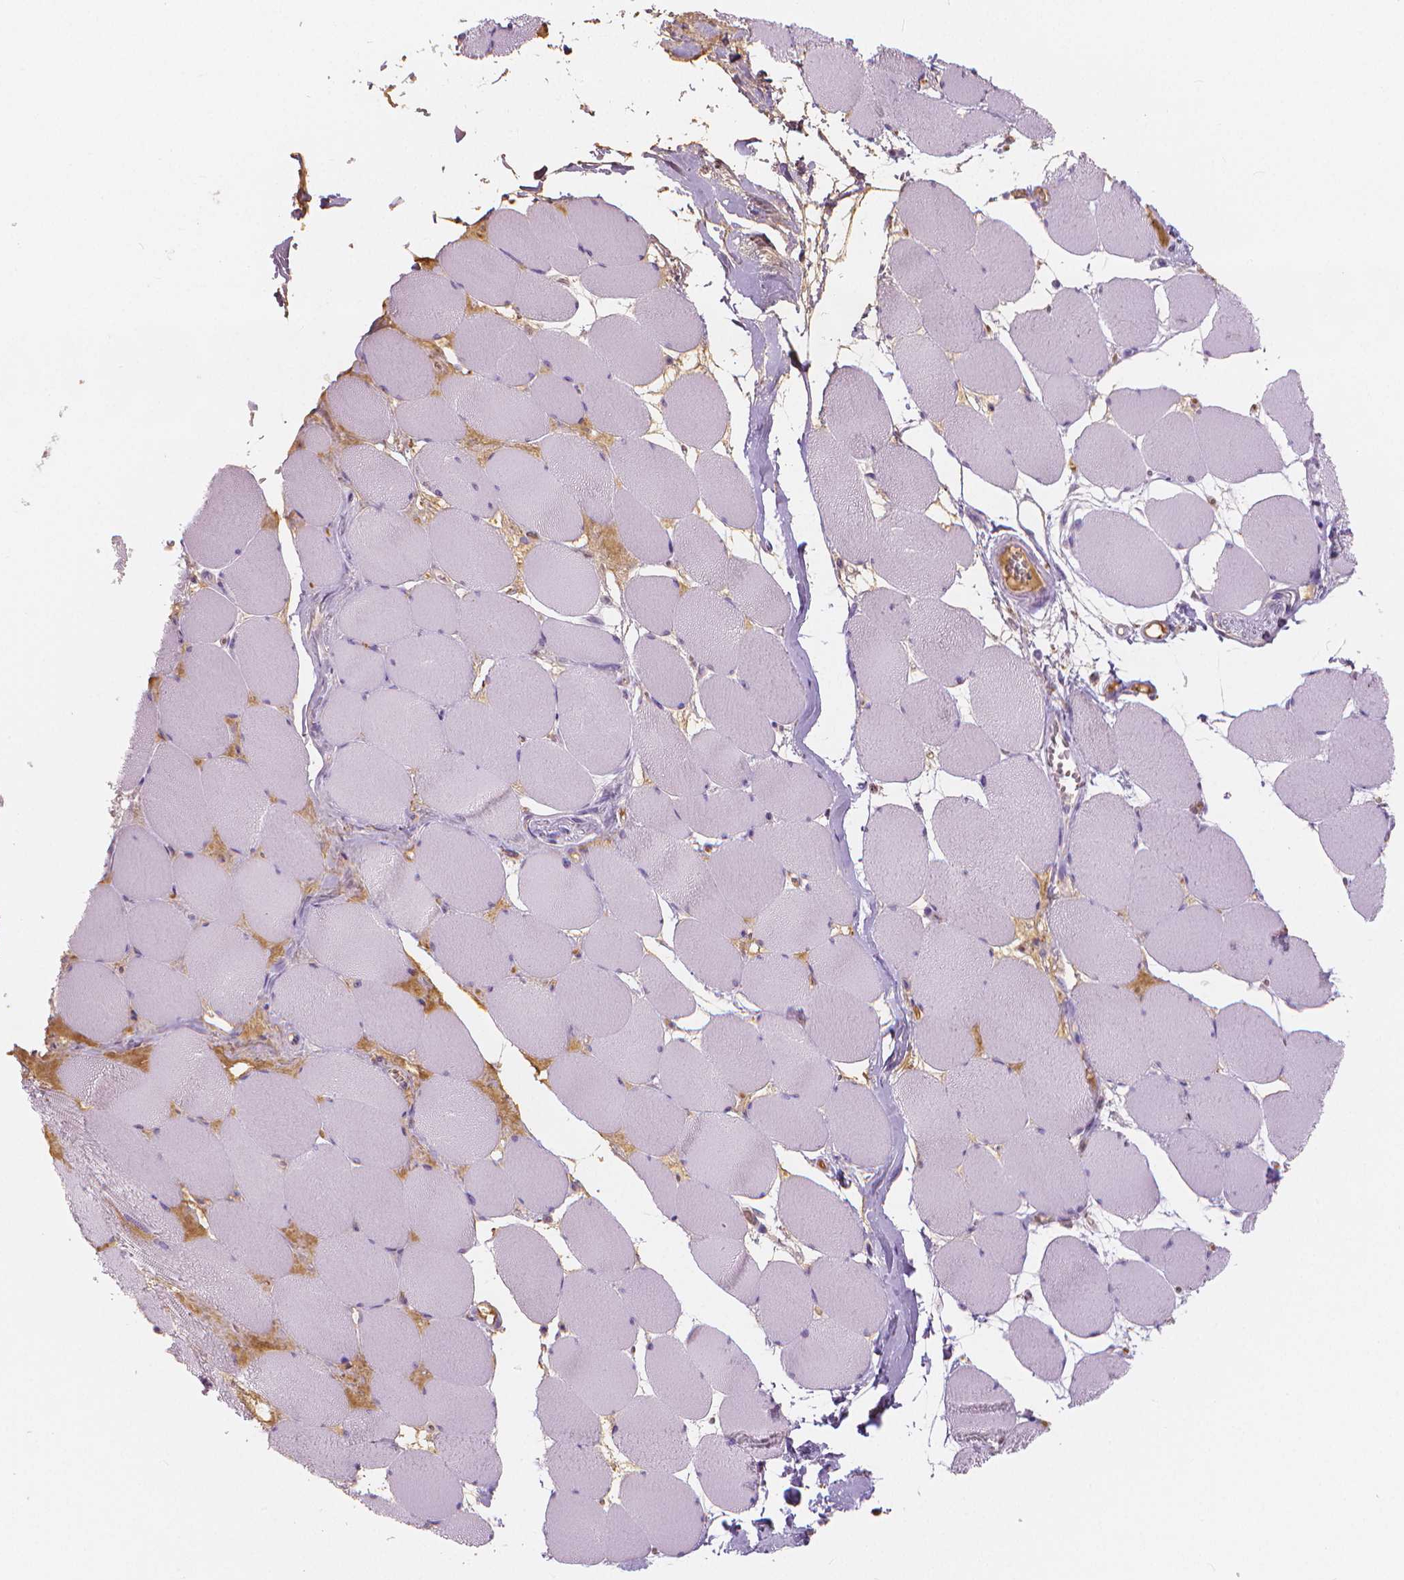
{"staining": {"intensity": "negative", "quantity": "none", "location": "none"}, "tissue": "skeletal muscle", "cell_type": "Myocytes", "image_type": "normal", "snomed": [{"axis": "morphology", "description": "Normal tissue, NOS"}, {"axis": "topography", "description": "Skeletal muscle"}], "caption": "This is a histopathology image of immunohistochemistry (IHC) staining of unremarkable skeletal muscle, which shows no expression in myocytes. (Brightfield microscopy of DAB IHC at high magnification).", "gene": "APOA4", "patient": {"sex": "female", "age": 75}}